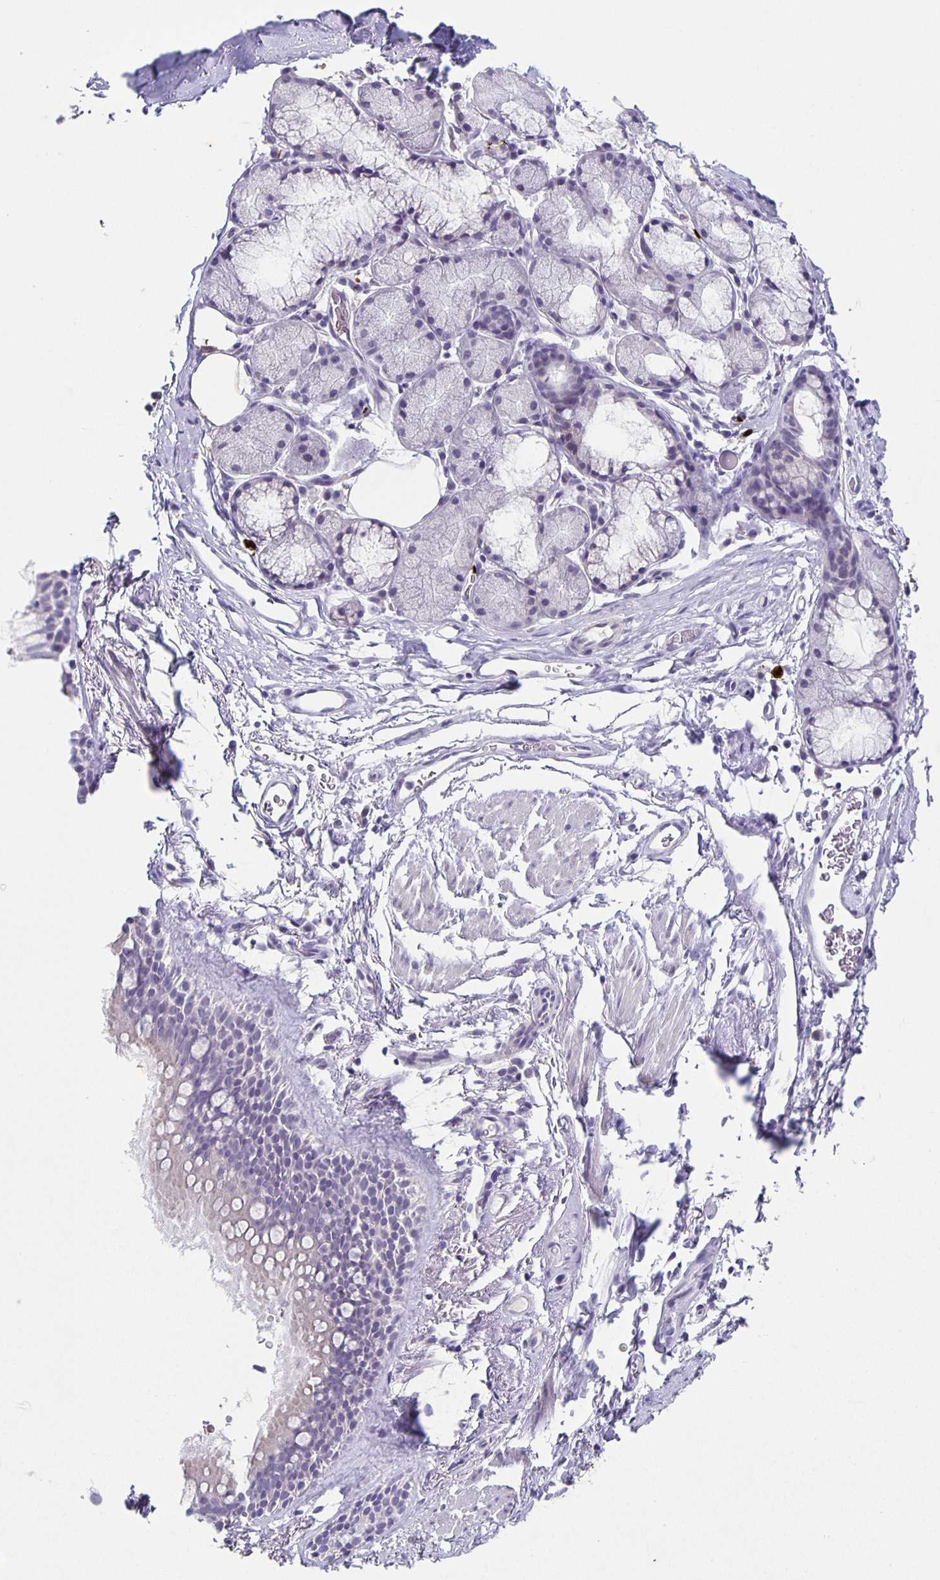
{"staining": {"intensity": "negative", "quantity": "none", "location": "none"}, "tissue": "adipose tissue", "cell_type": "Adipocytes", "image_type": "normal", "snomed": [{"axis": "morphology", "description": "Normal tissue, NOS"}, {"axis": "topography", "description": "Lymph node"}, {"axis": "topography", "description": "Cartilage tissue"}, {"axis": "topography", "description": "Bronchus"}], "caption": "IHC photomicrograph of unremarkable adipose tissue stained for a protein (brown), which exhibits no positivity in adipocytes.", "gene": "CARNS1", "patient": {"sex": "female", "age": 70}}